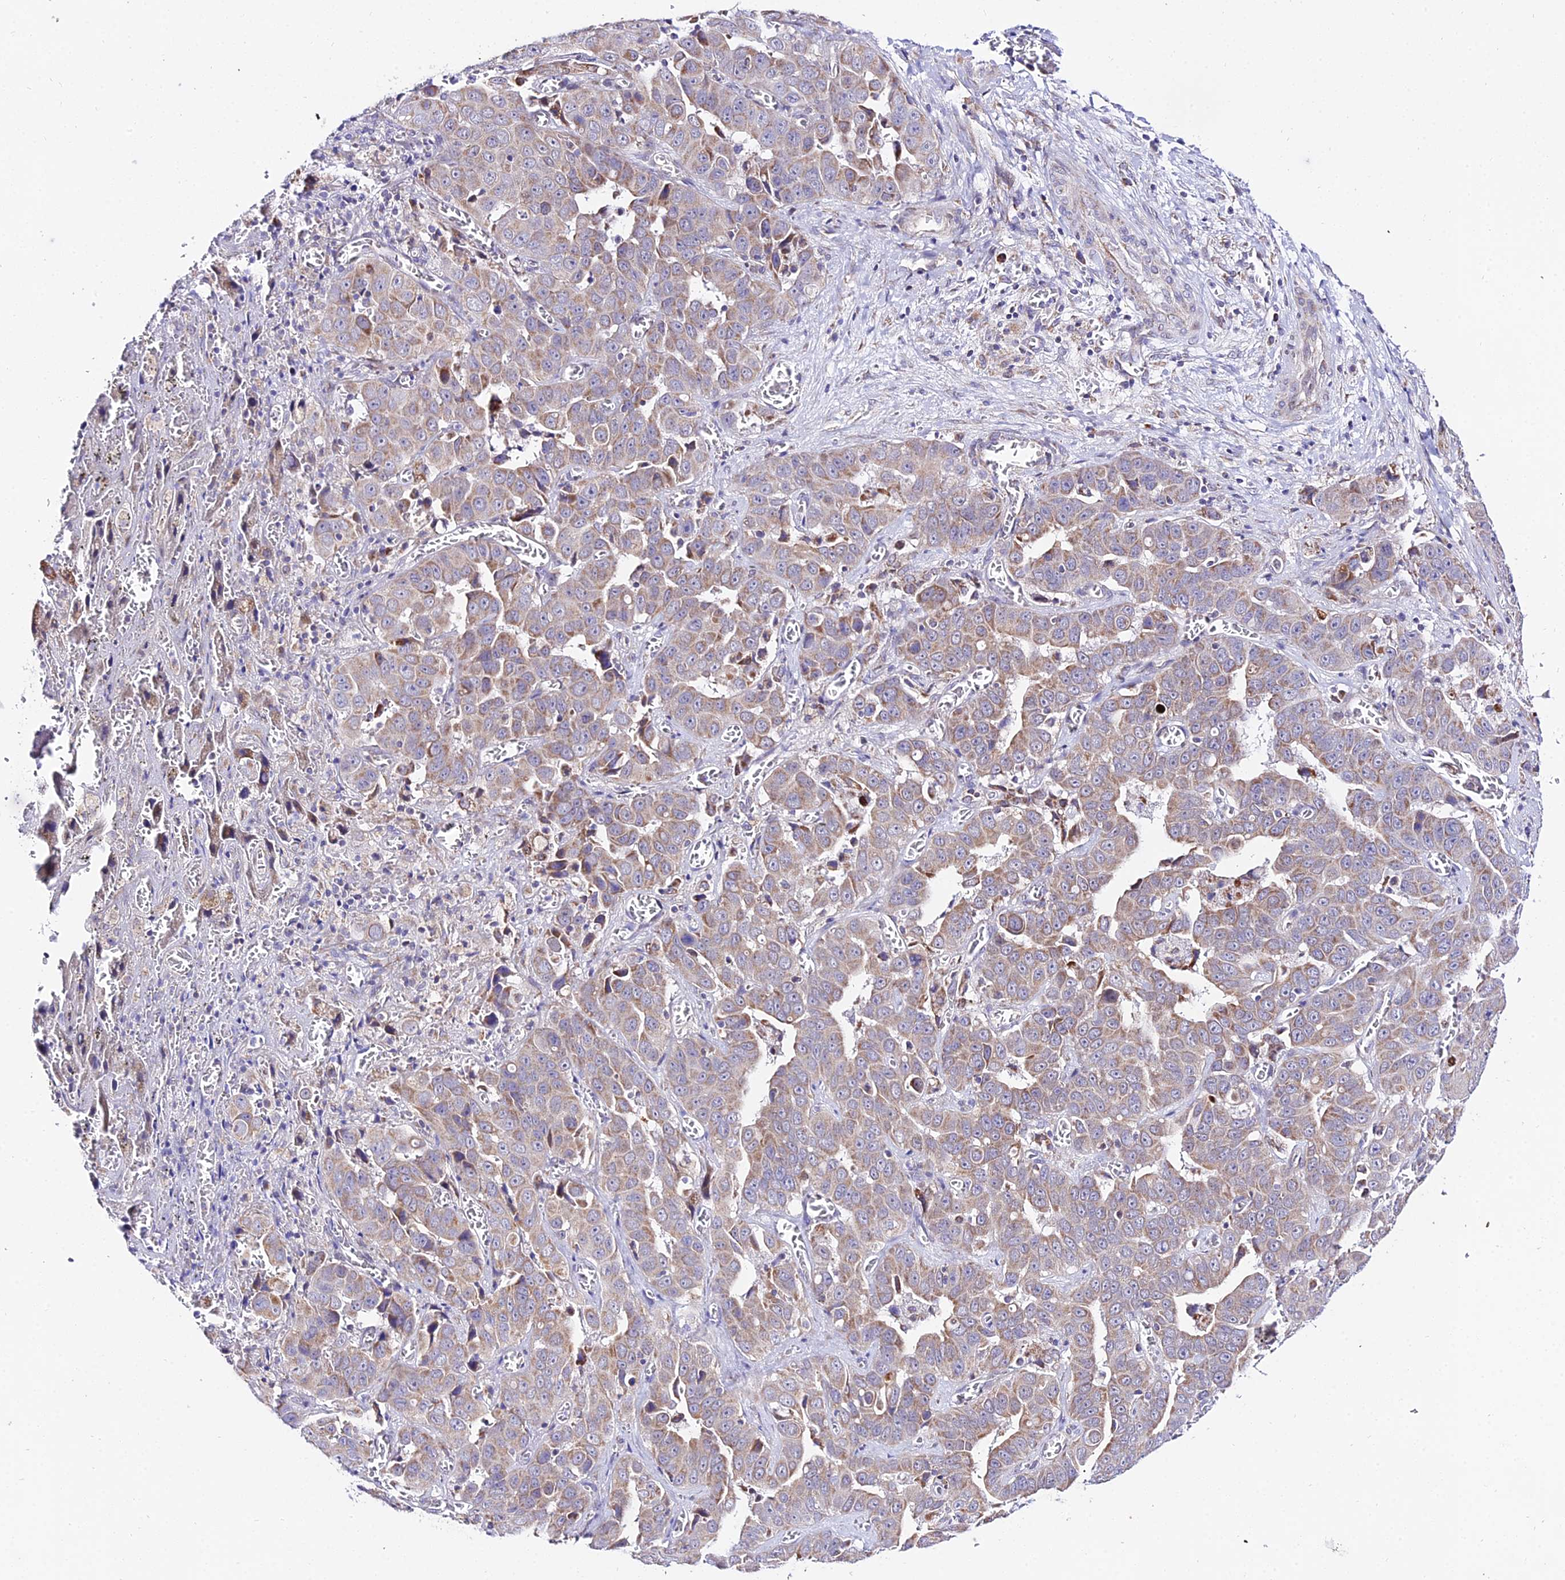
{"staining": {"intensity": "weak", "quantity": "25%-75%", "location": "cytoplasmic/membranous"}, "tissue": "liver cancer", "cell_type": "Tumor cells", "image_type": "cancer", "snomed": [{"axis": "morphology", "description": "Cholangiocarcinoma"}, {"axis": "topography", "description": "Liver"}], "caption": "Liver cancer (cholangiocarcinoma) tissue demonstrates weak cytoplasmic/membranous expression in about 25%-75% of tumor cells, visualized by immunohistochemistry.", "gene": "ATP5PB", "patient": {"sex": "female", "age": 52}}